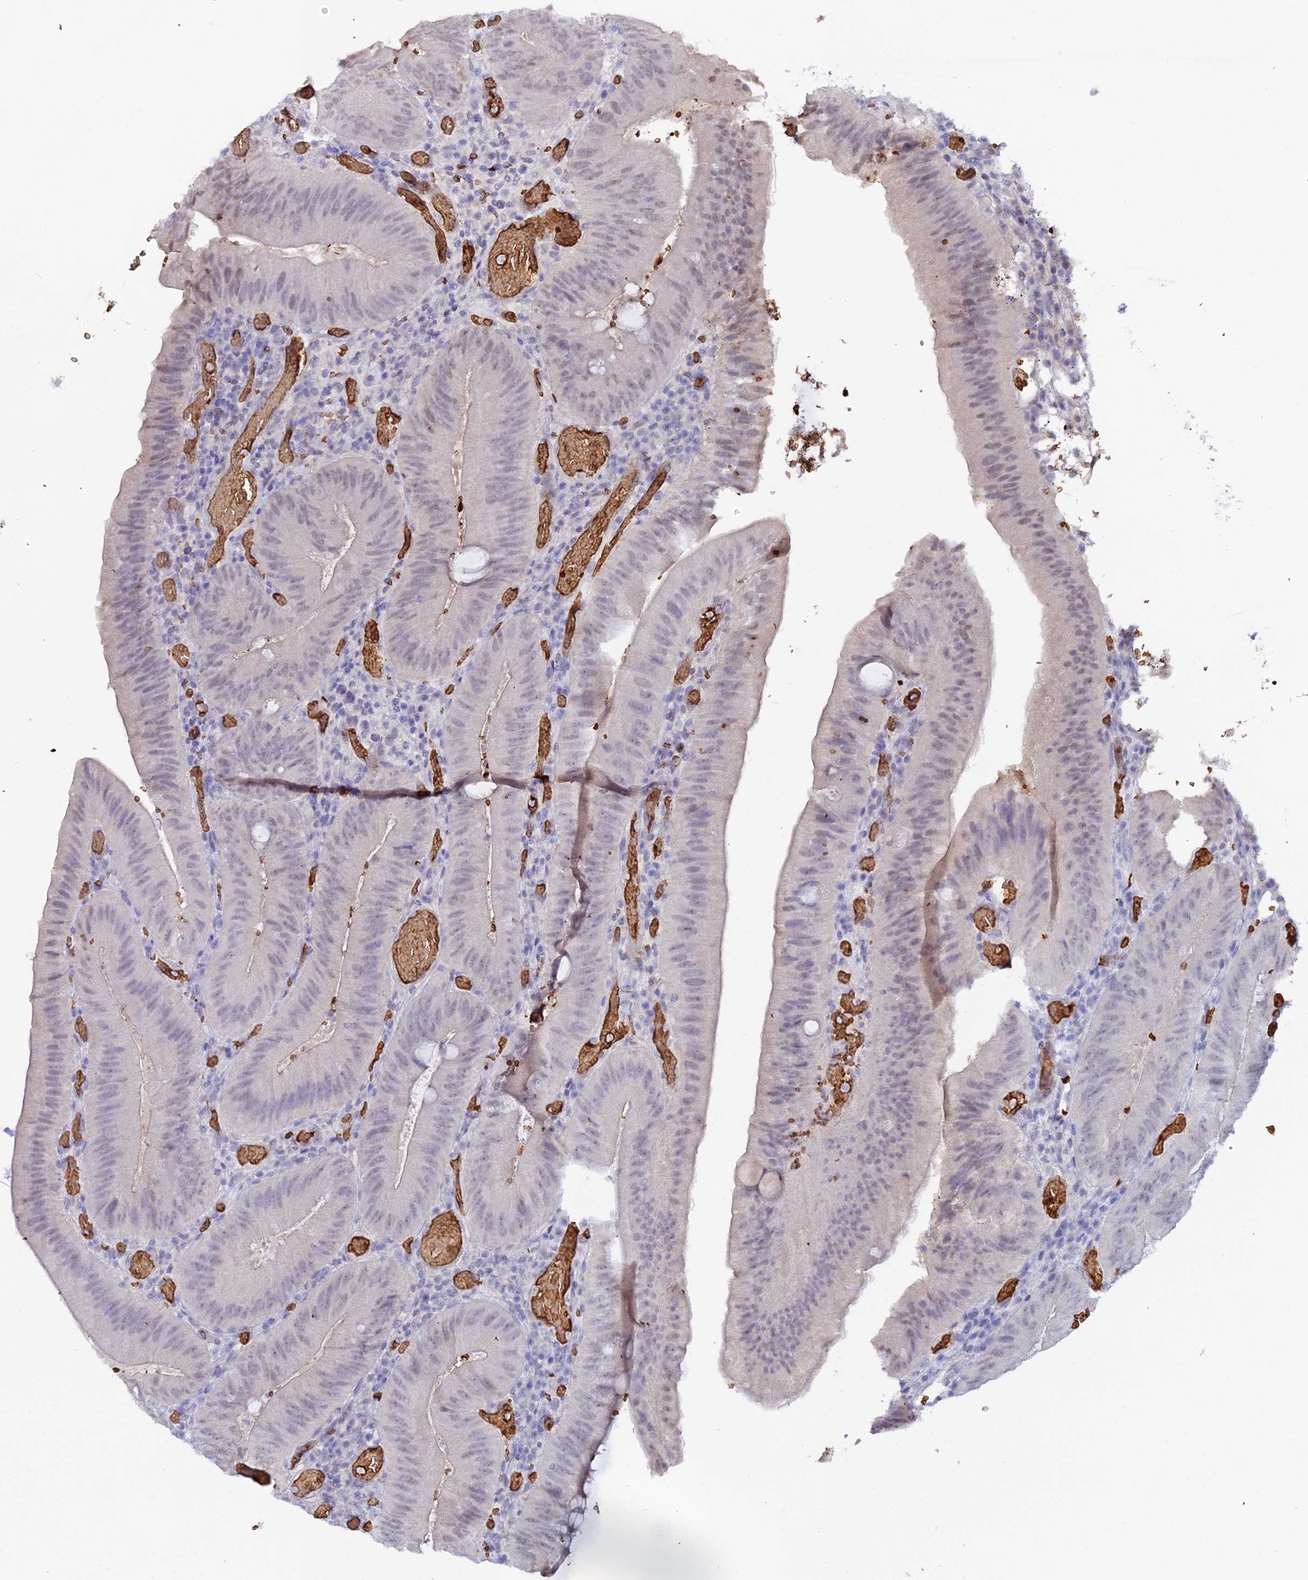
{"staining": {"intensity": "negative", "quantity": "none", "location": "none"}, "tissue": "colorectal cancer", "cell_type": "Tumor cells", "image_type": "cancer", "snomed": [{"axis": "morphology", "description": "Adenocarcinoma, NOS"}, {"axis": "topography", "description": "Colon"}], "caption": "Human colorectal cancer (adenocarcinoma) stained for a protein using IHC displays no positivity in tumor cells.", "gene": "CFAP45", "patient": {"sex": "female", "age": 43}}